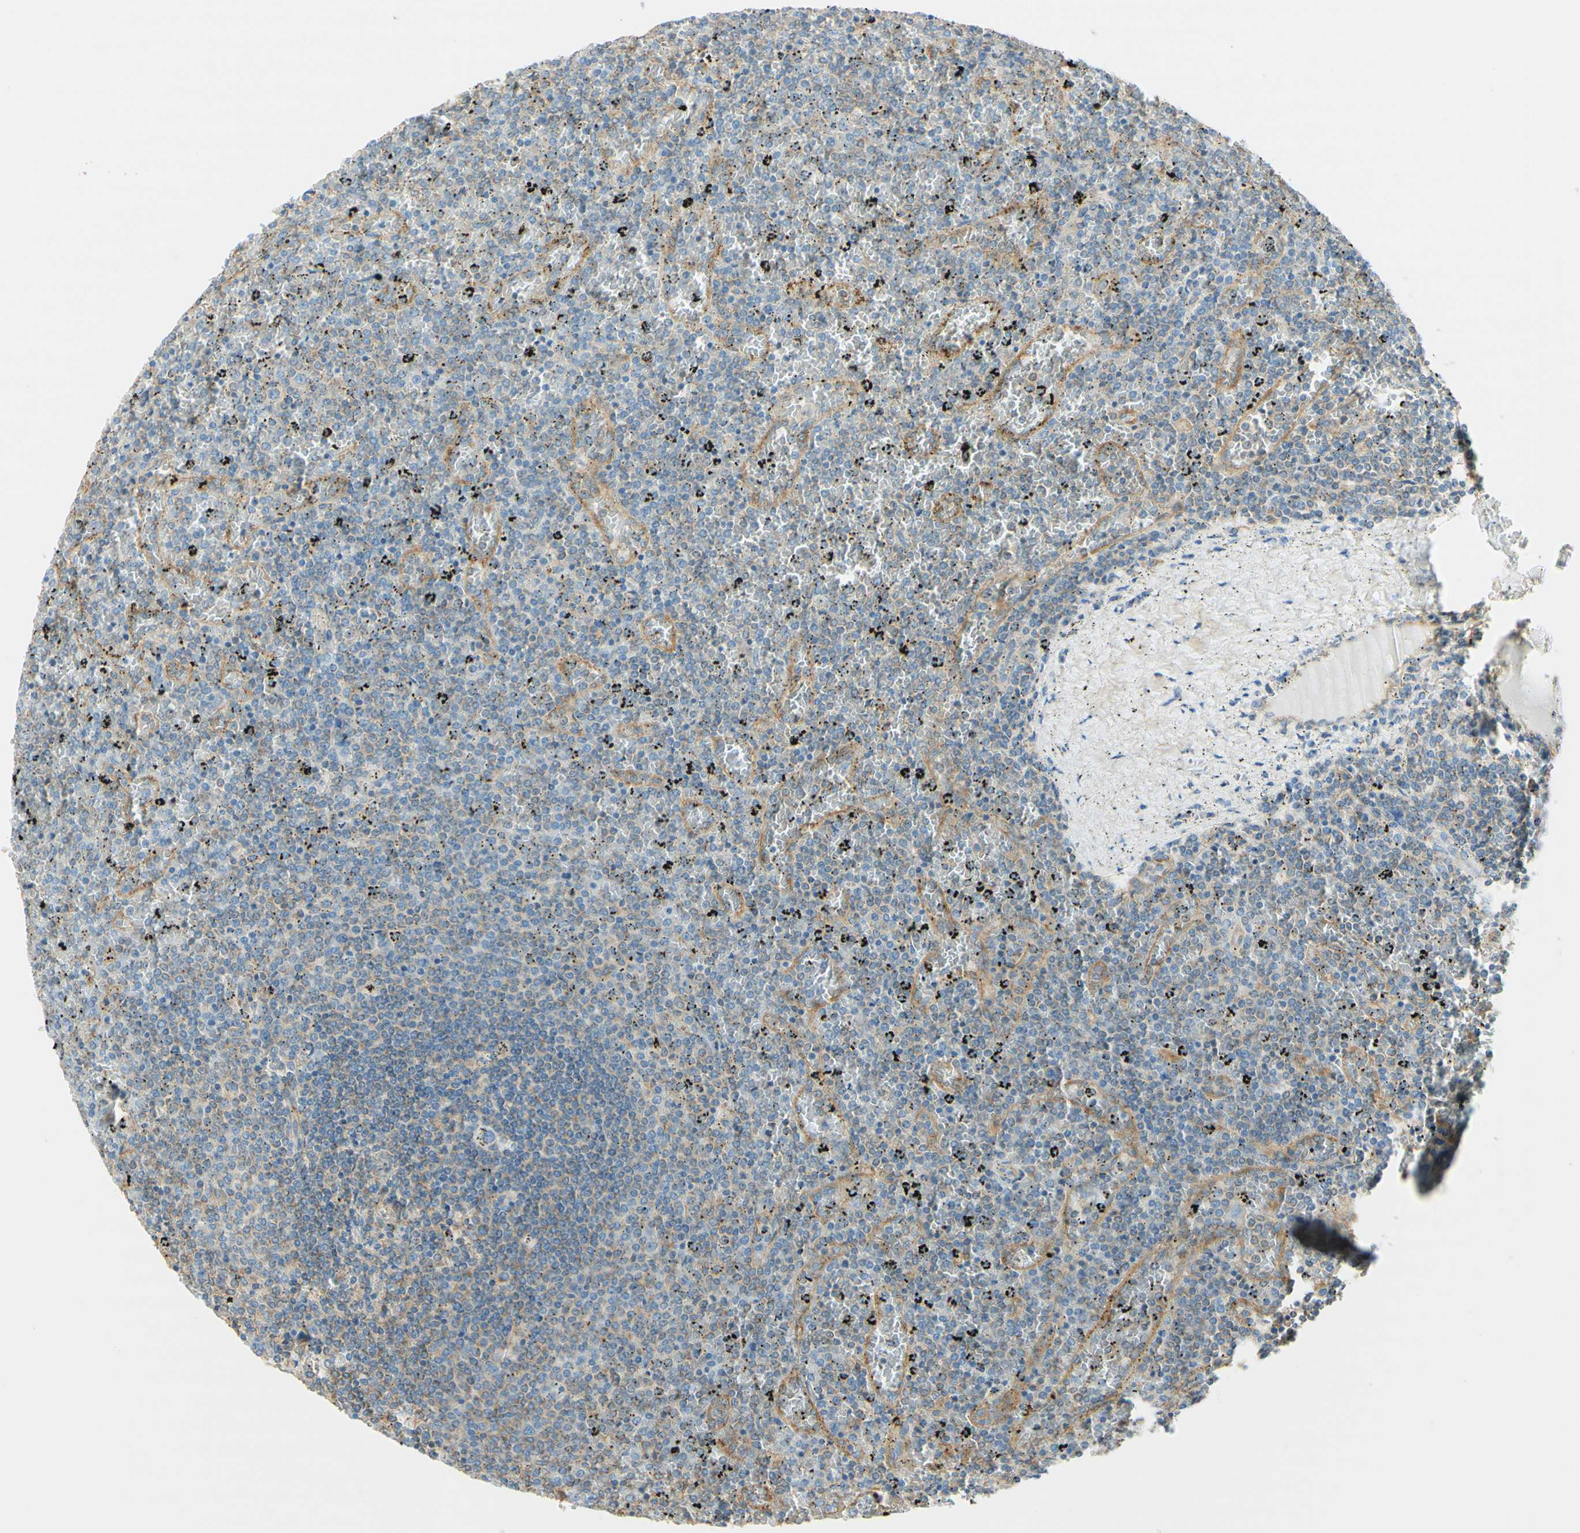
{"staining": {"intensity": "negative", "quantity": "none", "location": "none"}, "tissue": "lymphoma", "cell_type": "Tumor cells", "image_type": "cancer", "snomed": [{"axis": "morphology", "description": "Malignant lymphoma, non-Hodgkin's type, Low grade"}, {"axis": "topography", "description": "Spleen"}], "caption": "The photomicrograph demonstrates no staining of tumor cells in low-grade malignant lymphoma, non-Hodgkin's type.", "gene": "CLTC", "patient": {"sex": "female", "age": 77}}